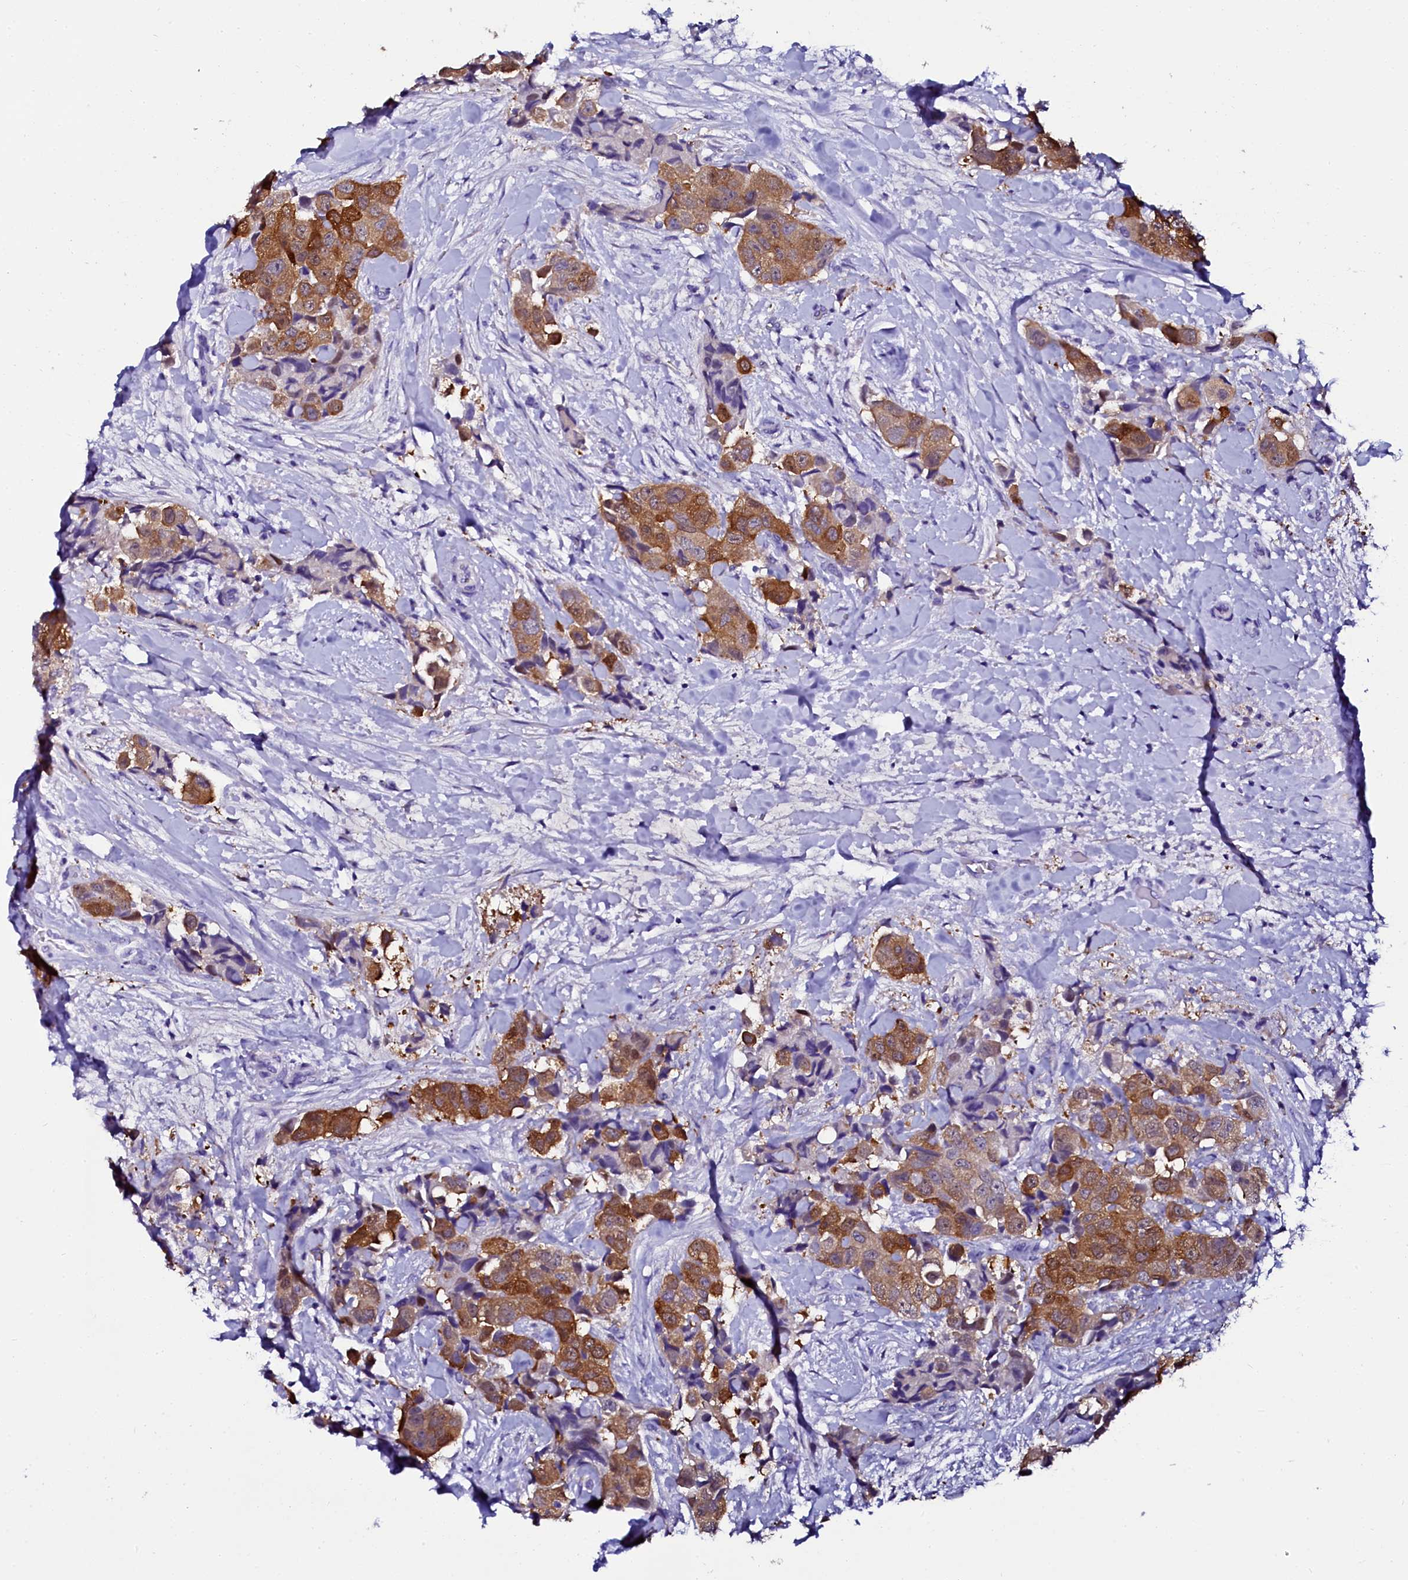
{"staining": {"intensity": "moderate", "quantity": ">75%", "location": "cytoplasmic/membranous"}, "tissue": "breast cancer", "cell_type": "Tumor cells", "image_type": "cancer", "snomed": [{"axis": "morphology", "description": "Normal tissue, NOS"}, {"axis": "morphology", "description": "Duct carcinoma"}, {"axis": "topography", "description": "Breast"}], "caption": "Protein expression analysis of breast infiltrating ductal carcinoma demonstrates moderate cytoplasmic/membranous expression in approximately >75% of tumor cells.", "gene": "SORD", "patient": {"sex": "female", "age": 62}}